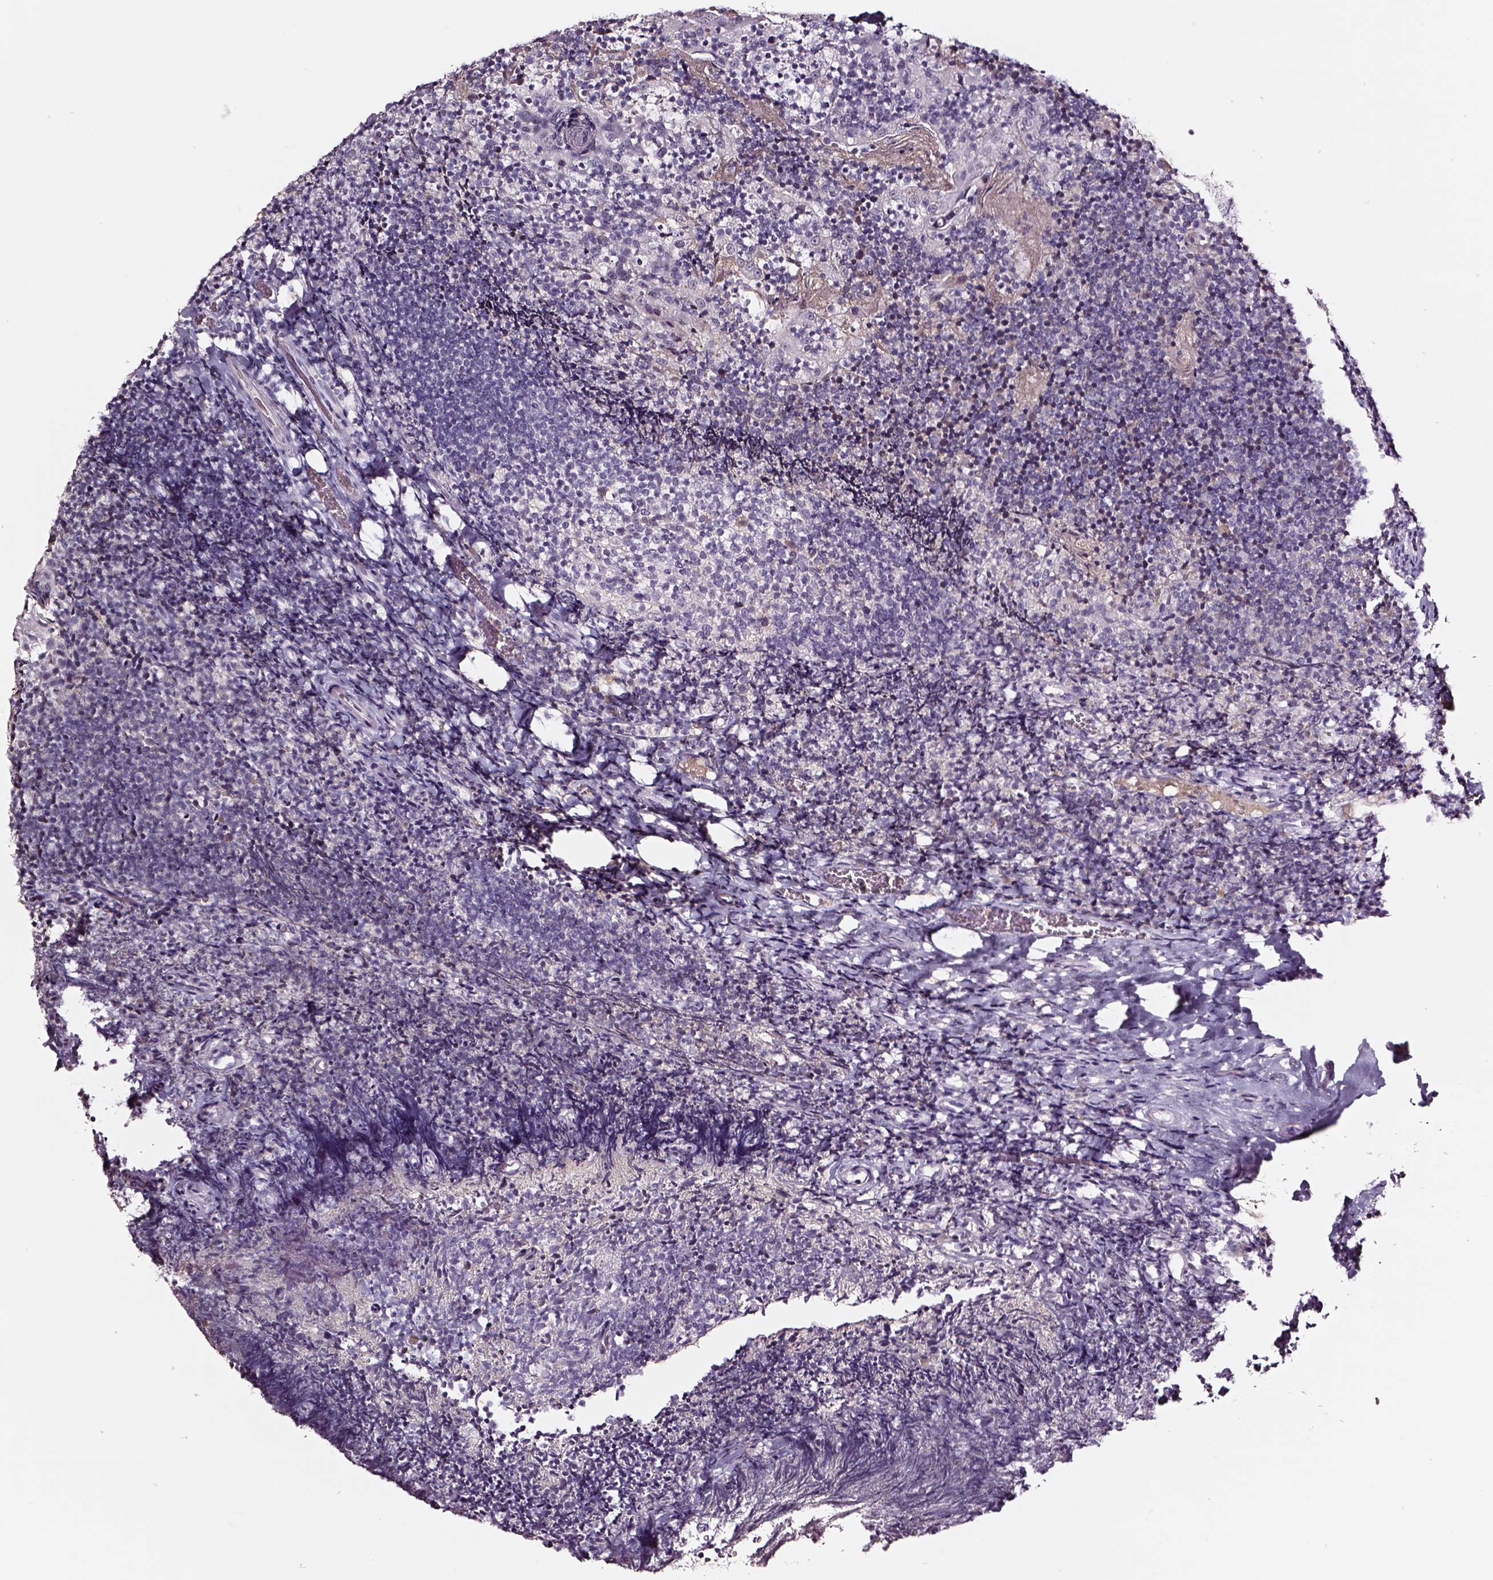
{"staining": {"intensity": "negative", "quantity": "none", "location": "none"}, "tissue": "tonsil", "cell_type": "Germinal center cells", "image_type": "normal", "snomed": [{"axis": "morphology", "description": "Normal tissue, NOS"}, {"axis": "topography", "description": "Tonsil"}], "caption": "Immunohistochemical staining of normal human tonsil reveals no significant staining in germinal center cells.", "gene": "SMIM17", "patient": {"sex": "female", "age": 10}}